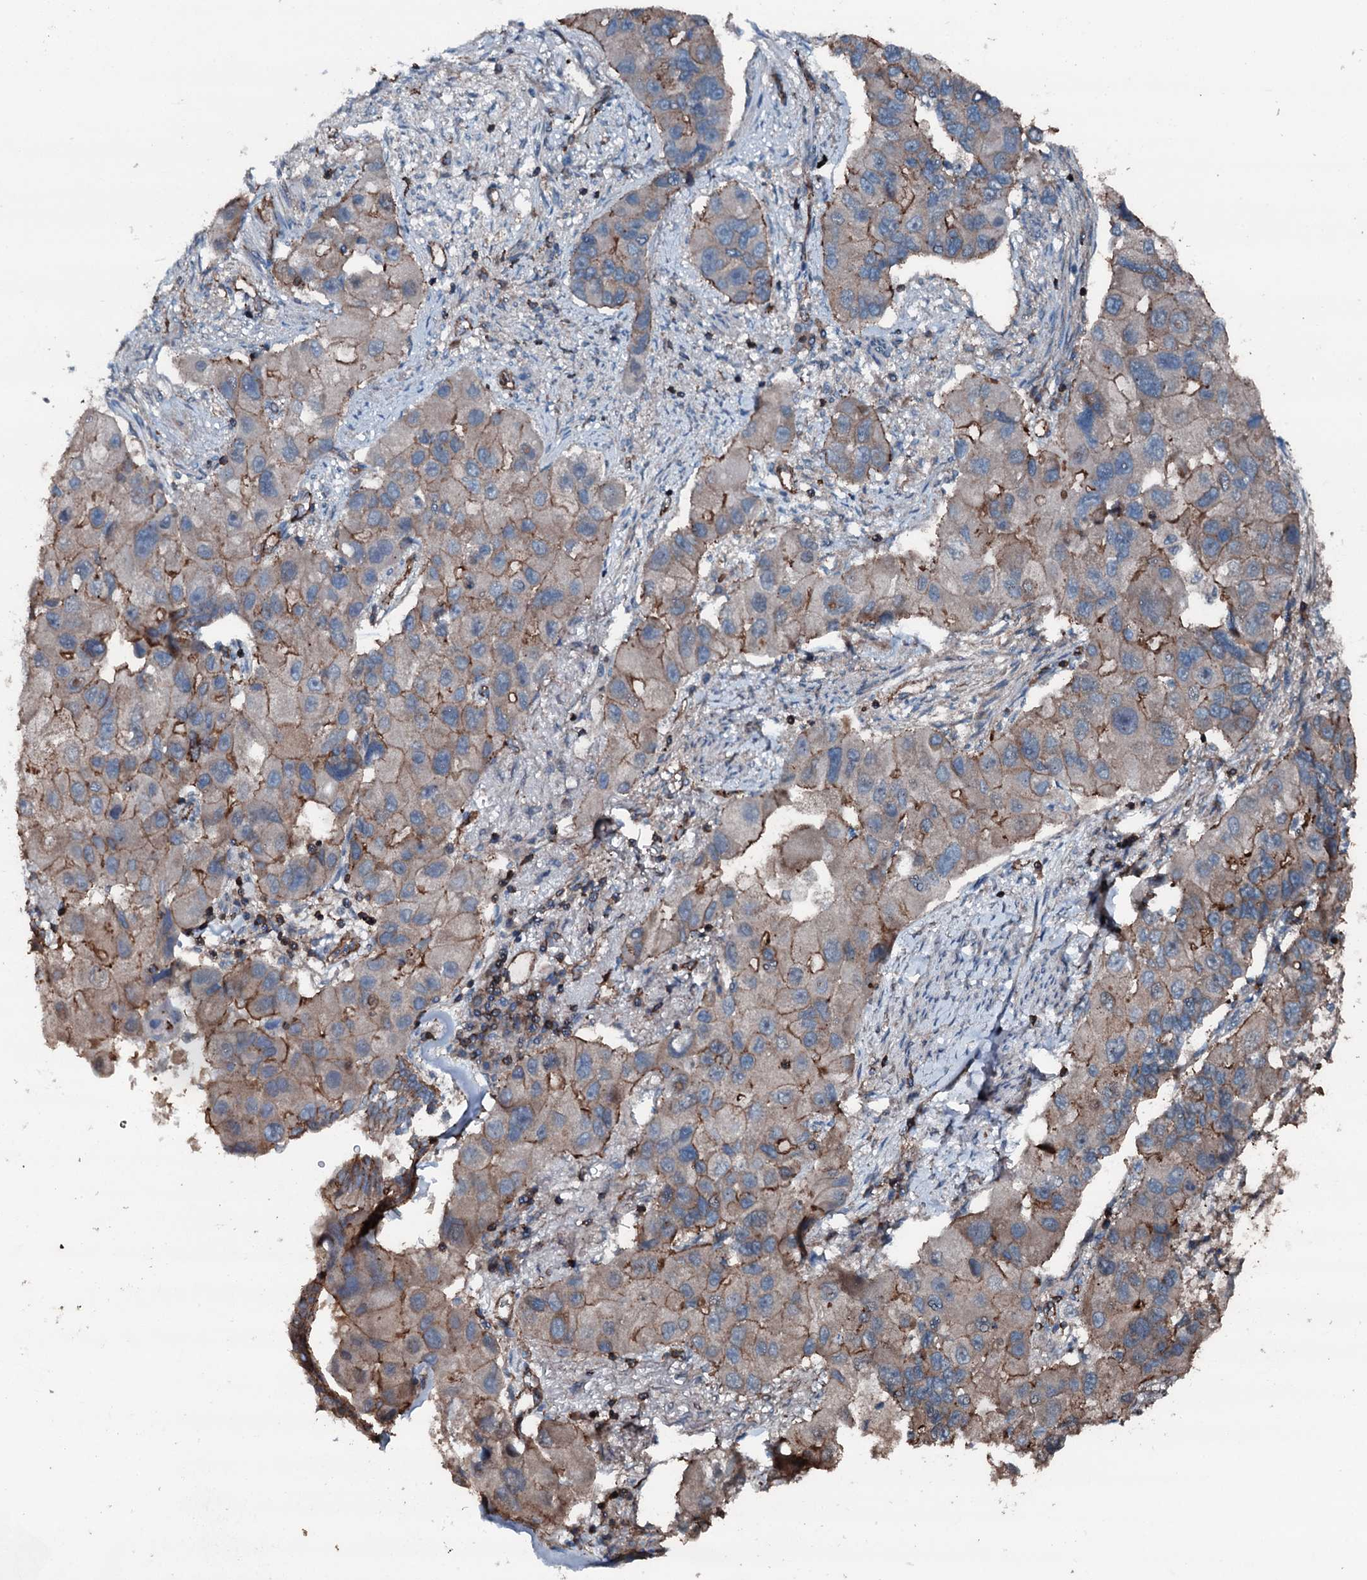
{"staining": {"intensity": "weak", "quantity": "25%-75%", "location": "cytoplasmic/membranous"}, "tissue": "lung cancer", "cell_type": "Tumor cells", "image_type": "cancer", "snomed": [{"axis": "morphology", "description": "Adenocarcinoma, NOS"}, {"axis": "topography", "description": "Lung"}], "caption": "The histopathology image reveals immunohistochemical staining of lung adenocarcinoma. There is weak cytoplasmic/membranous staining is seen in about 25%-75% of tumor cells.", "gene": "SLC25A38", "patient": {"sex": "female", "age": 54}}